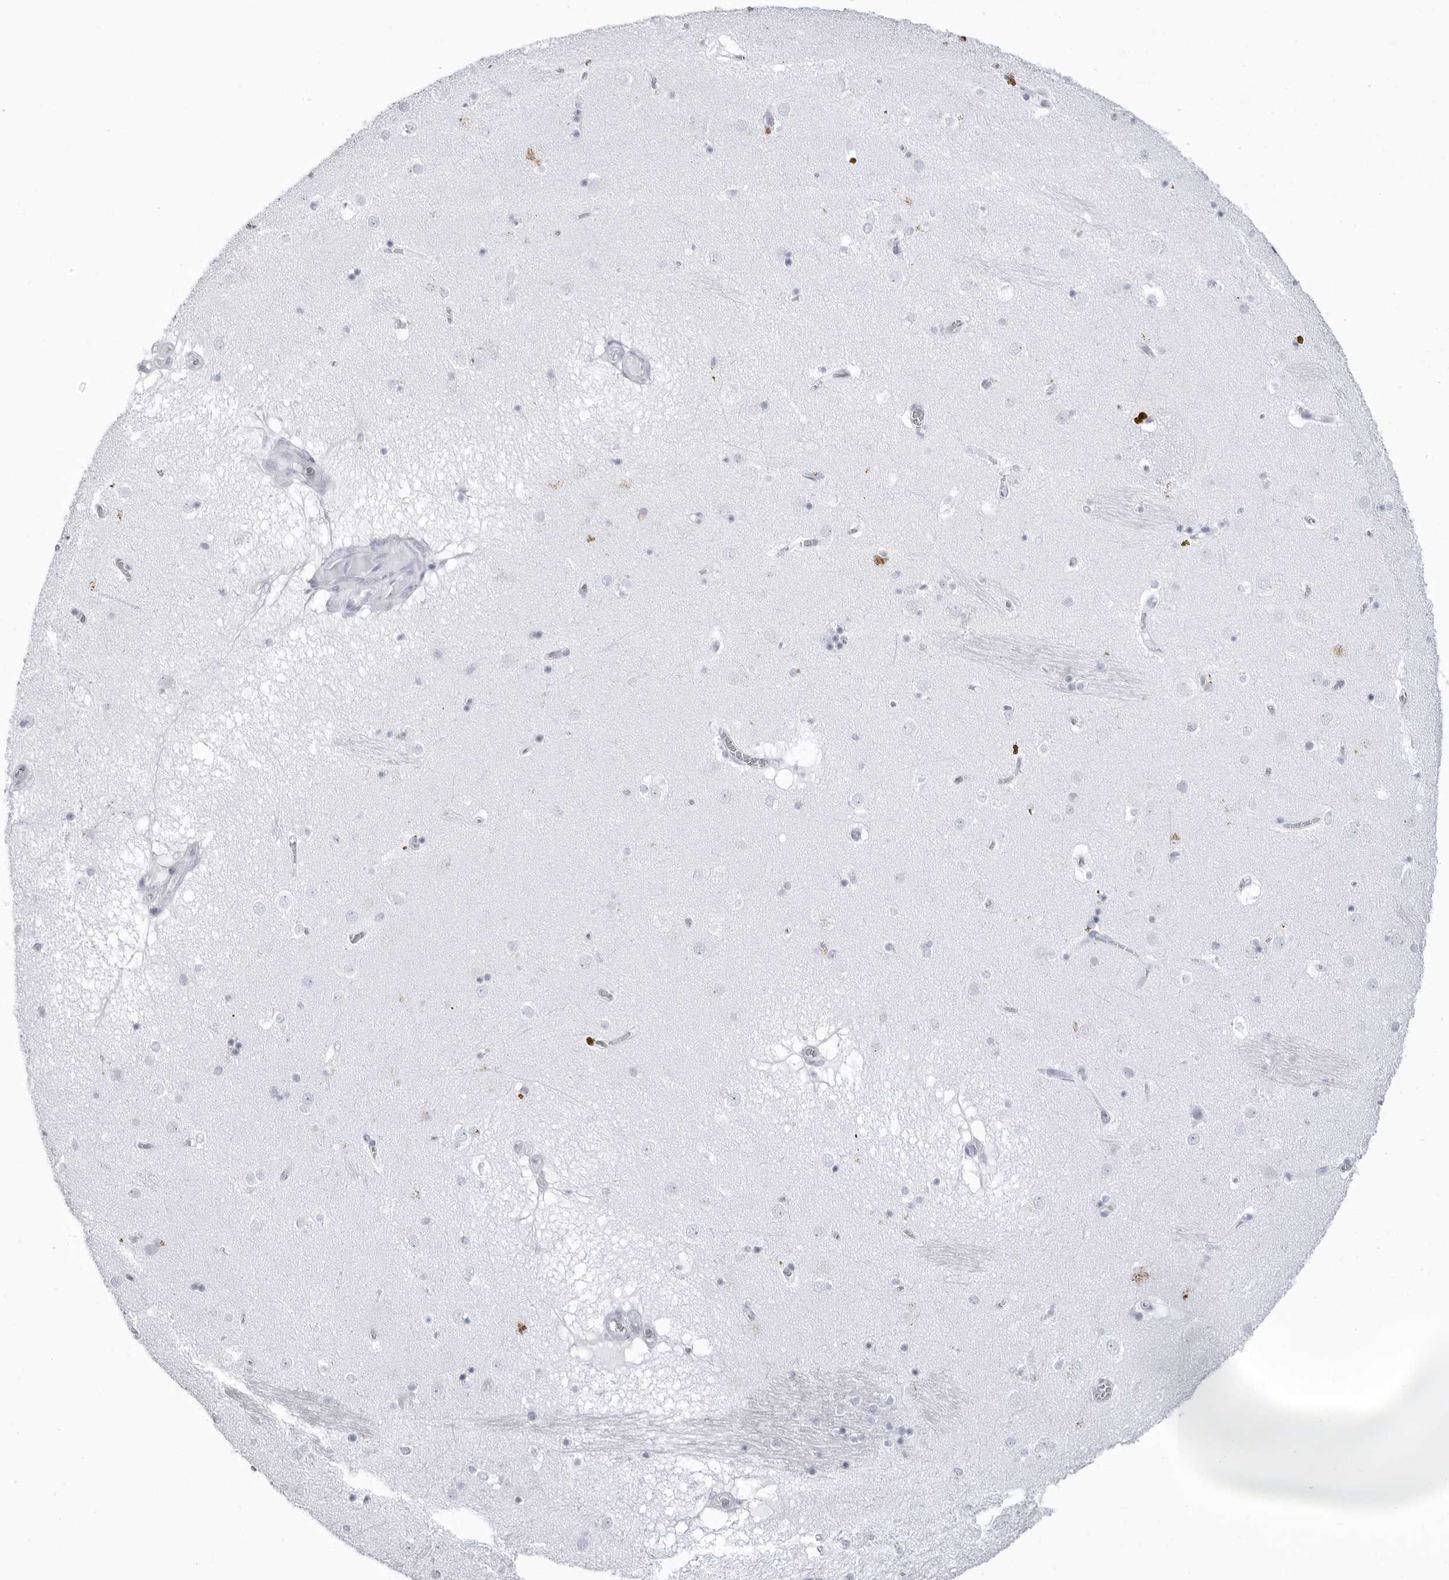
{"staining": {"intensity": "negative", "quantity": "none", "location": "none"}, "tissue": "caudate", "cell_type": "Glial cells", "image_type": "normal", "snomed": [{"axis": "morphology", "description": "Normal tissue, NOS"}, {"axis": "topography", "description": "Lateral ventricle wall"}], "caption": "This image is of normal caudate stained with immunohistochemistry to label a protein in brown with the nuclei are counter-stained blue. There is no positivity in glial cells. (DAB immunohistochemistry (IHC), high magnification).", "gene": "KLK9", "patient": {"sex": "male", "age": 70}}